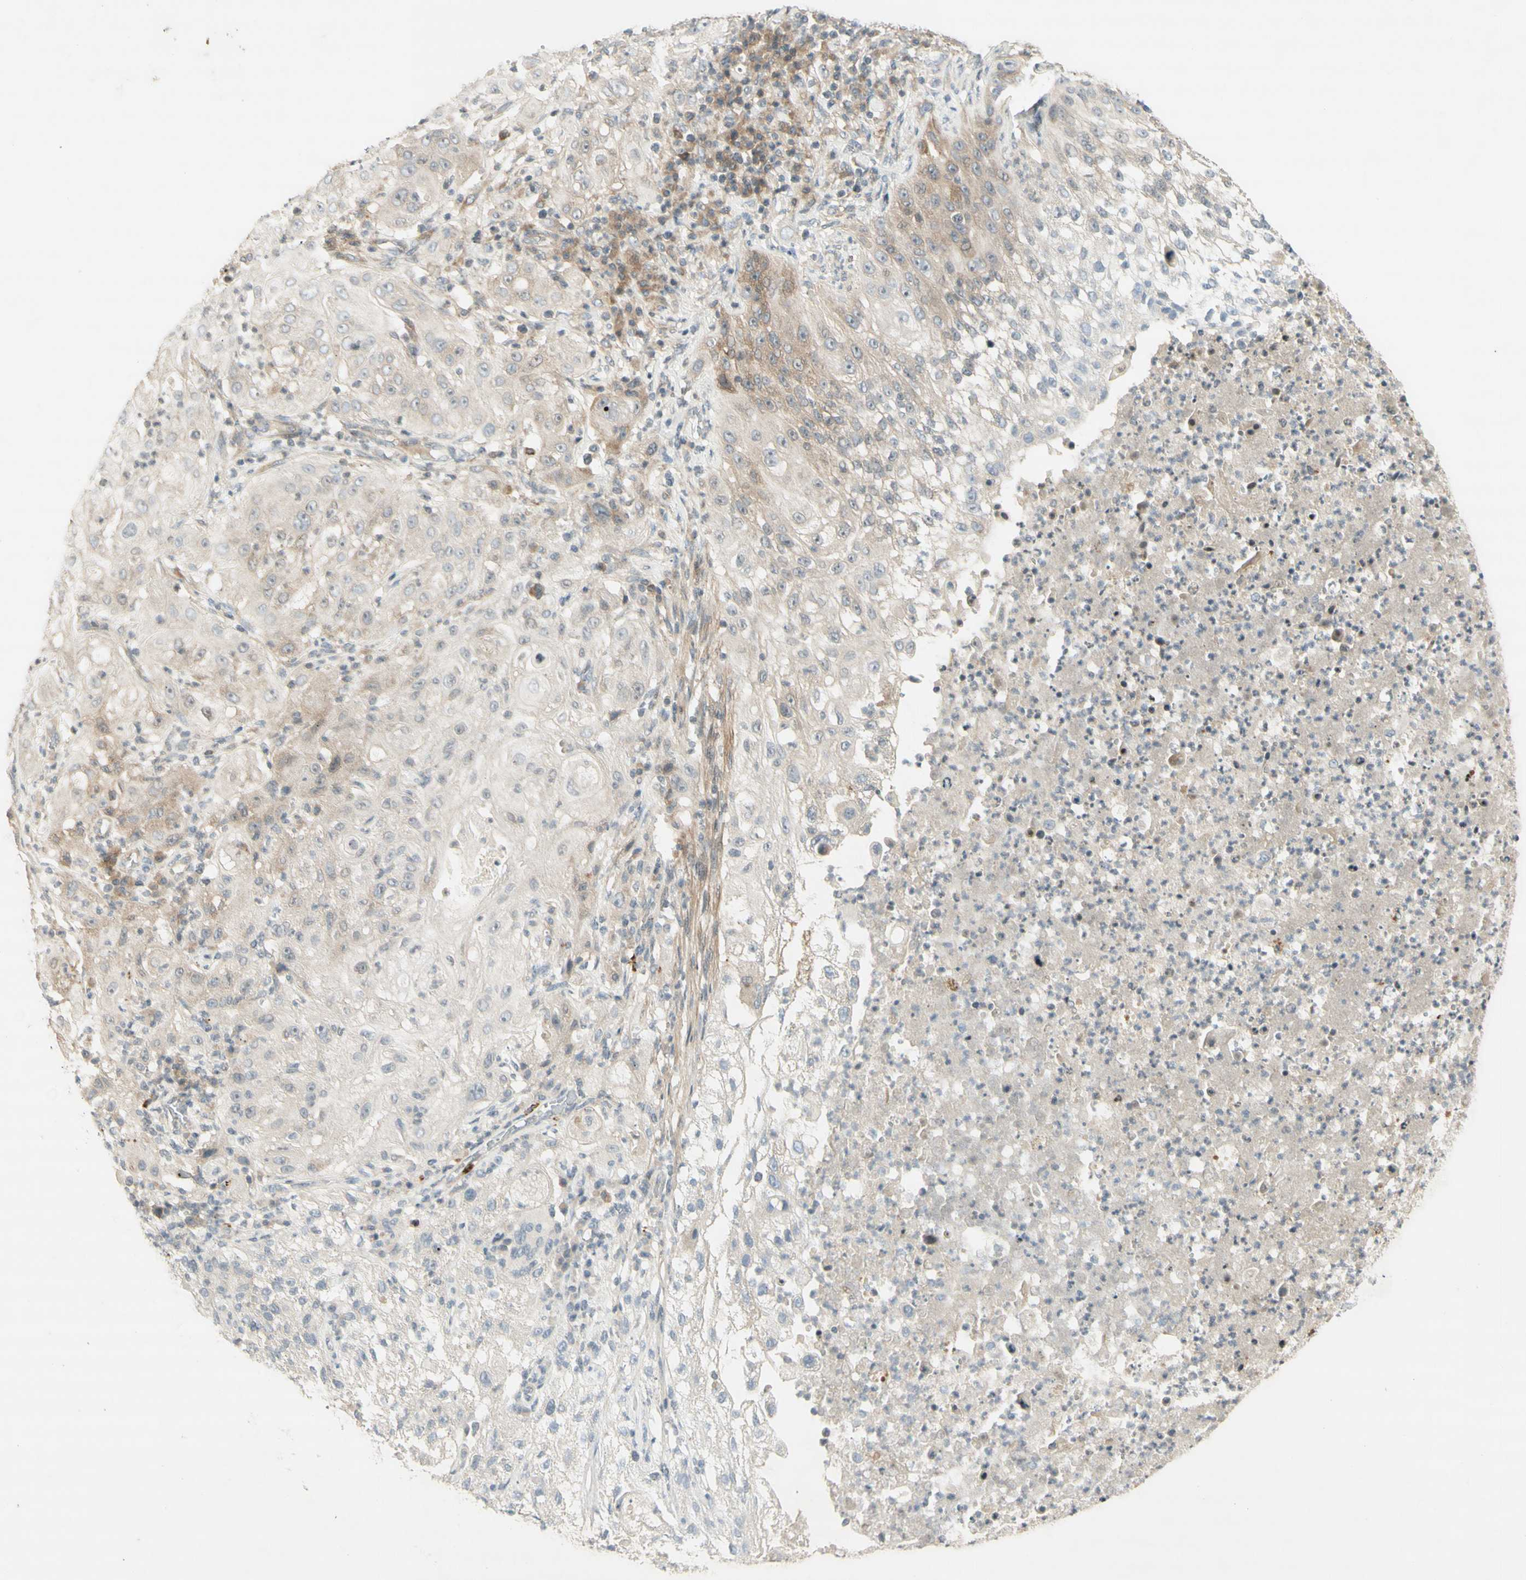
{"staining": {"intensity": "weak", "quantity": "25%-75%", "location": "cytoplasmic/membranous"}, "tissue": "lung cancer", "cell_type": "Tumor cells", "image_type": "cancer", "snomed": [{"axis": "morphology", "description": "Inflammation, NOS"}, {"axis": "morphology", "description": "Squamous cell carcinoma, NOS"}, {"axis": "topography", "description": "Lymph node"}, {"axis": "topography", "description": "Soft tissue"}, {"axis": "topography", "description": "Lung"}], "caption": "Immunohistochemical staining of lung cancer displays low levels of weak cytoplasmic/membranous staining in about 25%-75% of tumor cells. Nuclei are stained in blue.", "gene": "ETF1", "patient": {"sex": "male", "age": 66}}